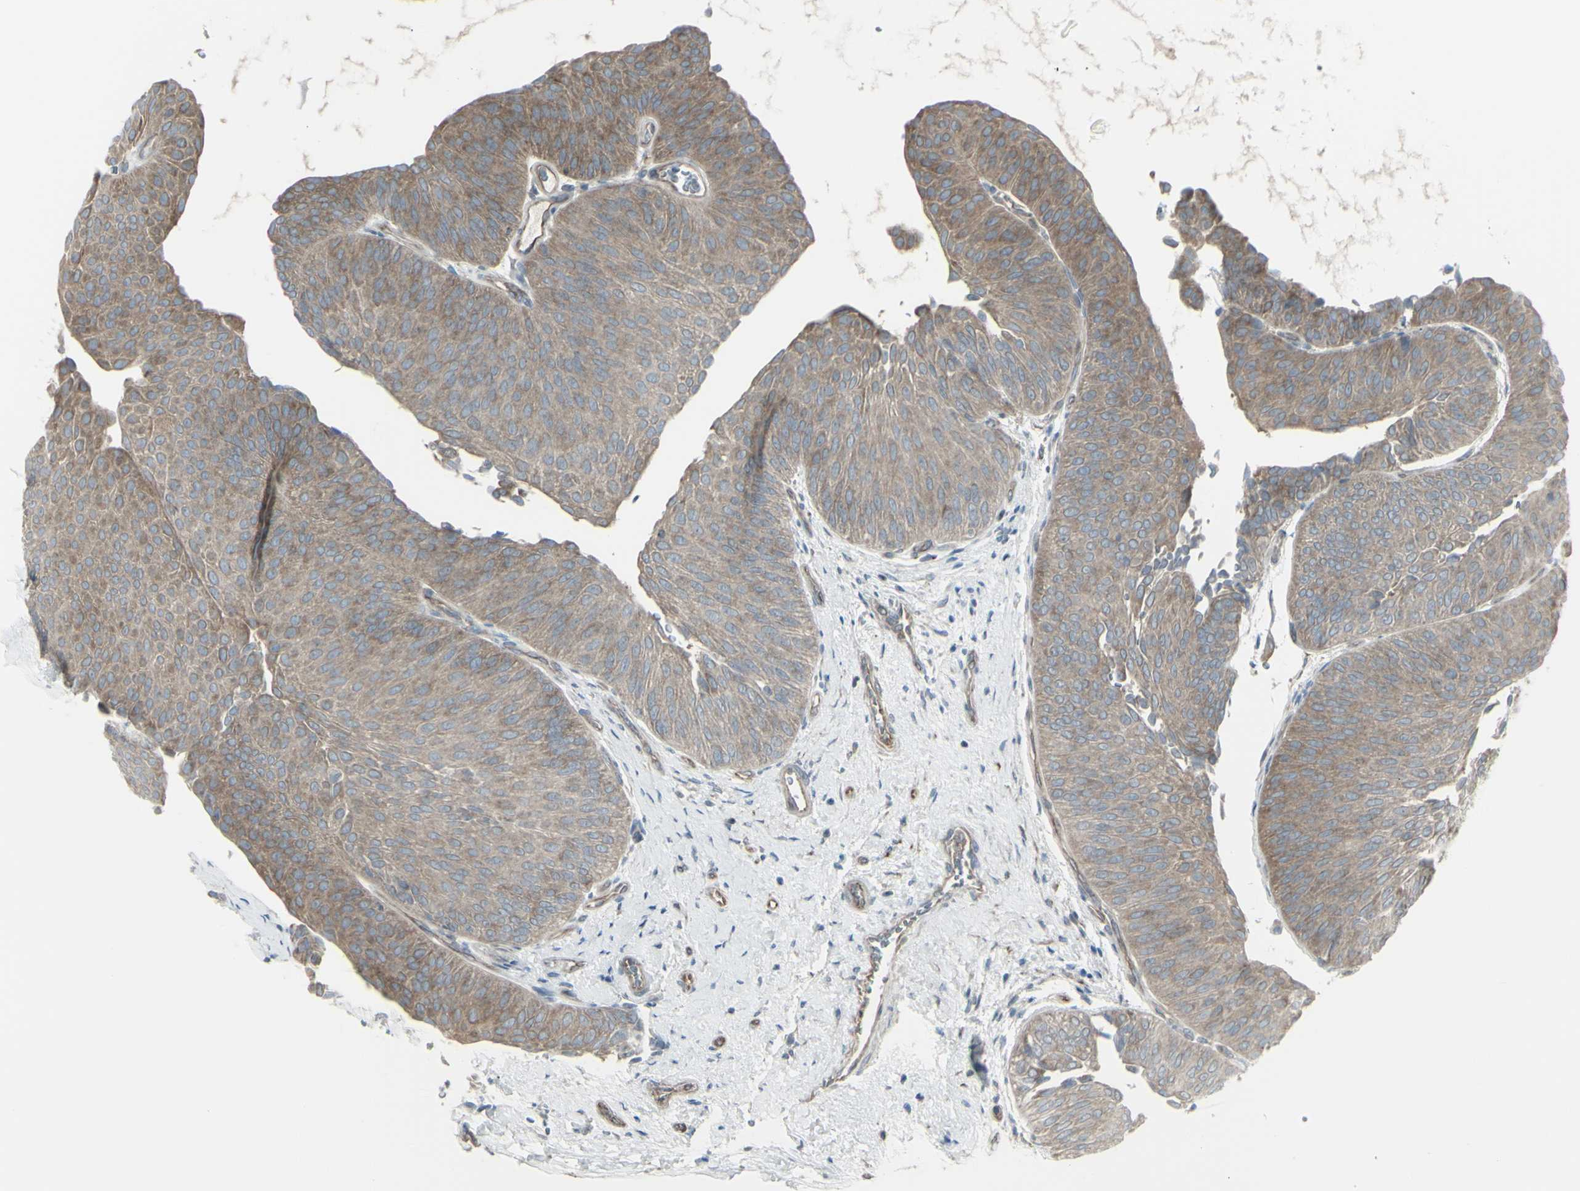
{"staining": {"intensity": "moderate", "quantity": "25%-75%", "location": "cytoplasmic/membranous"}, "tissue": "urothelial cancer", "cell_type": "Tumor cells", "image_type": "cancer", "snomed": [{"axis": "morphology", "description": "Urothelial carcinoma, Low grade"}, {"axis": "topography", "description": "Urinary bladder"}], "caption": "This photomicrograph displays urothelial cancer stained with immunohistochemistry to label a protein in brown. The cytoplasmic/membranous of tumor cells show moderate positivity for the protein. Nuclei are counter-stained blue.", "gene": "GALNT6", "patient": {"sex": "female", "age": 60}}